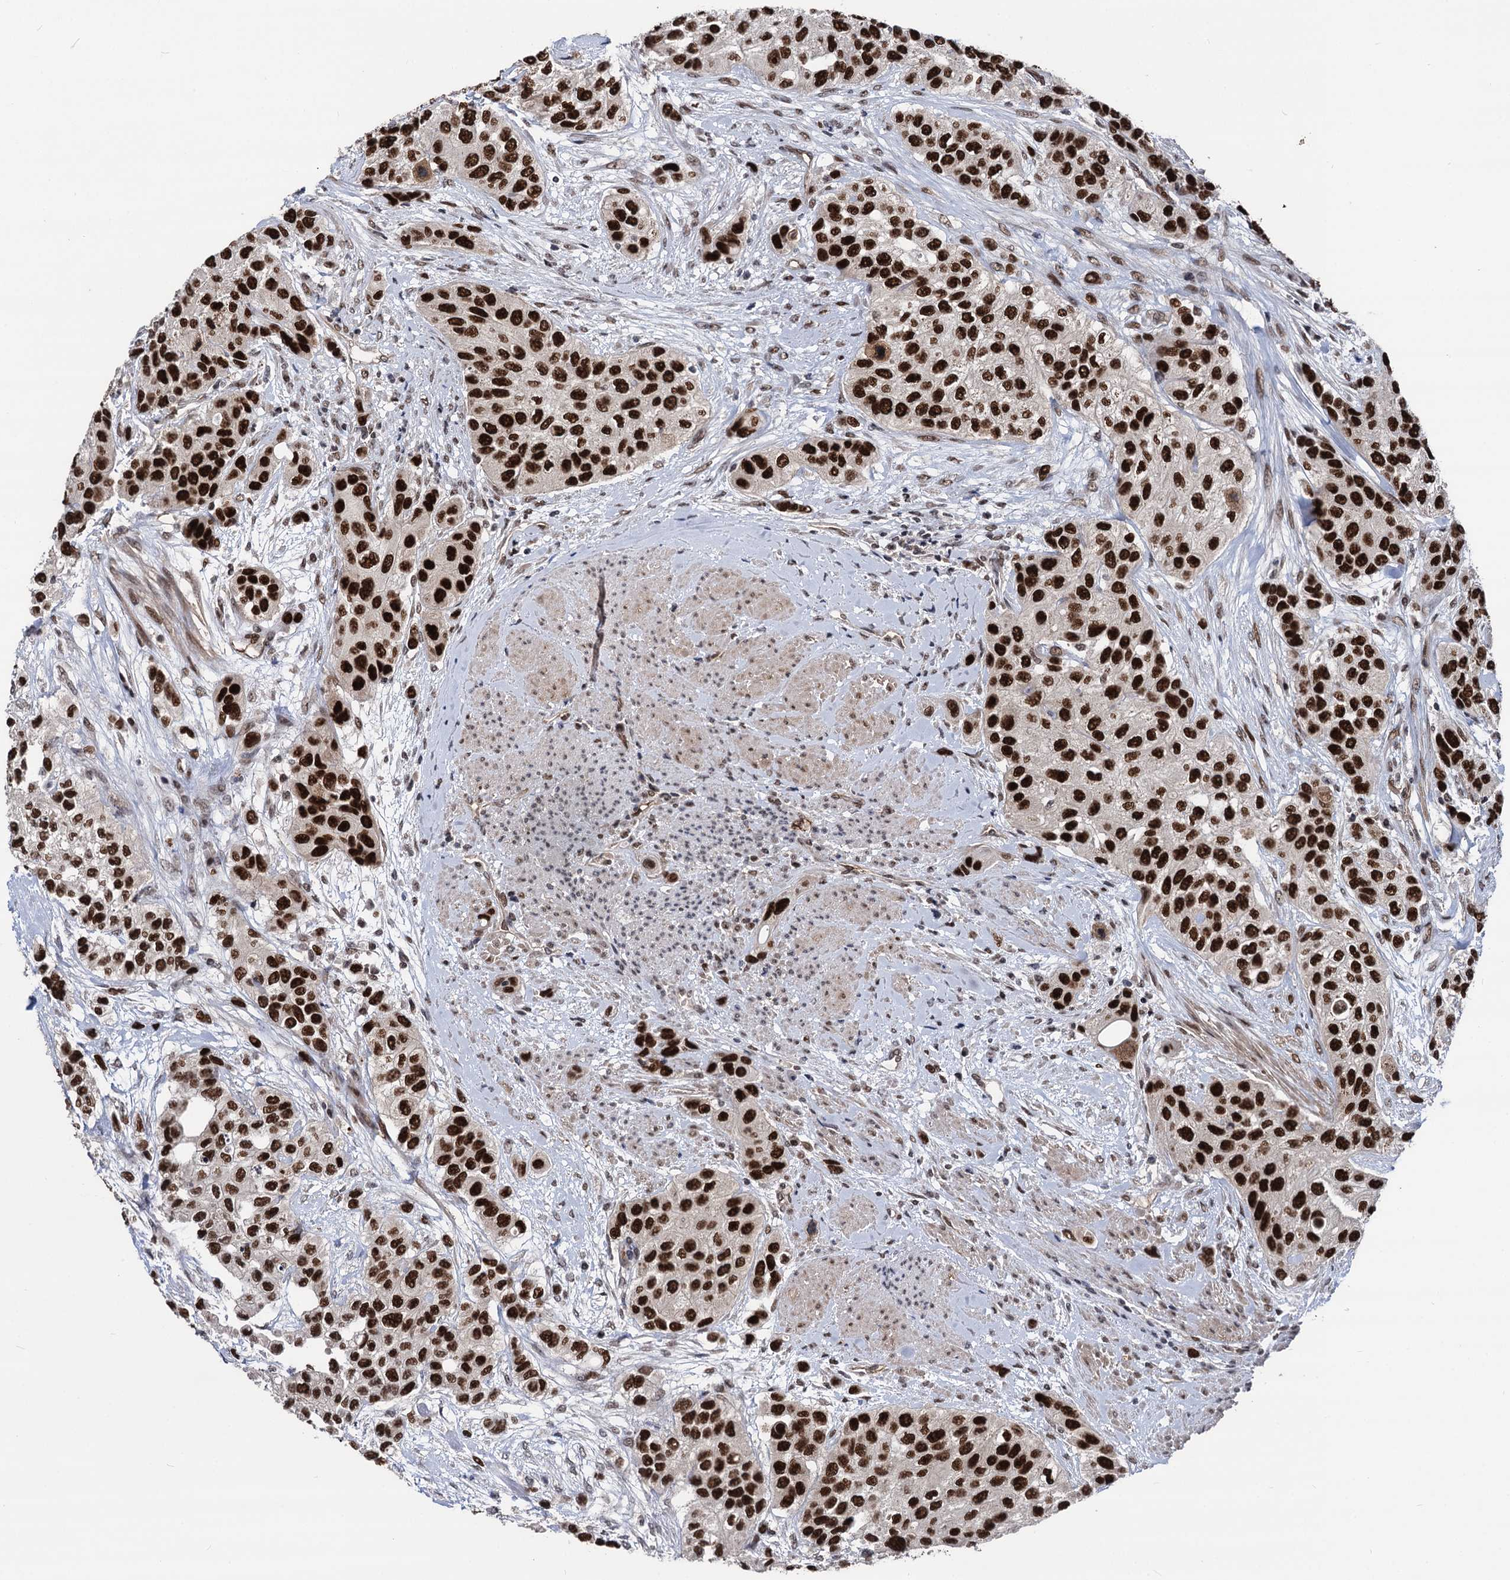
{"staining": {"intensity": "strong", "quantity": ">75%", "location": "nuclear"}, "tissue": "urothelial cancer", "cell_type": "Tumor cells", "image_type": "cancer", "snomed": [{"axis": "morphology", "description": "Normal tissue, NOS"}, {"axis": "morphology", "description": "Urothelial carcinoma, High grade"}, {"axis": "topography", "description": "Vascular tissue"}, {"axis": "topography", "description": "Urinary bladder"}], "caption": "Immunohistochemistry (IHC) staining of urothelial cancer, which reveals high levels of strong nuclear positivity in approximately >75% of tumor cells indicating strong nuclear protein staining. The staining was performed using DAB (brown) for protein detection and nuclei were counterstained in hematoxylin (blue).", "gene": "GALNT11", "patient": {"sex": "female", "age": 56}}